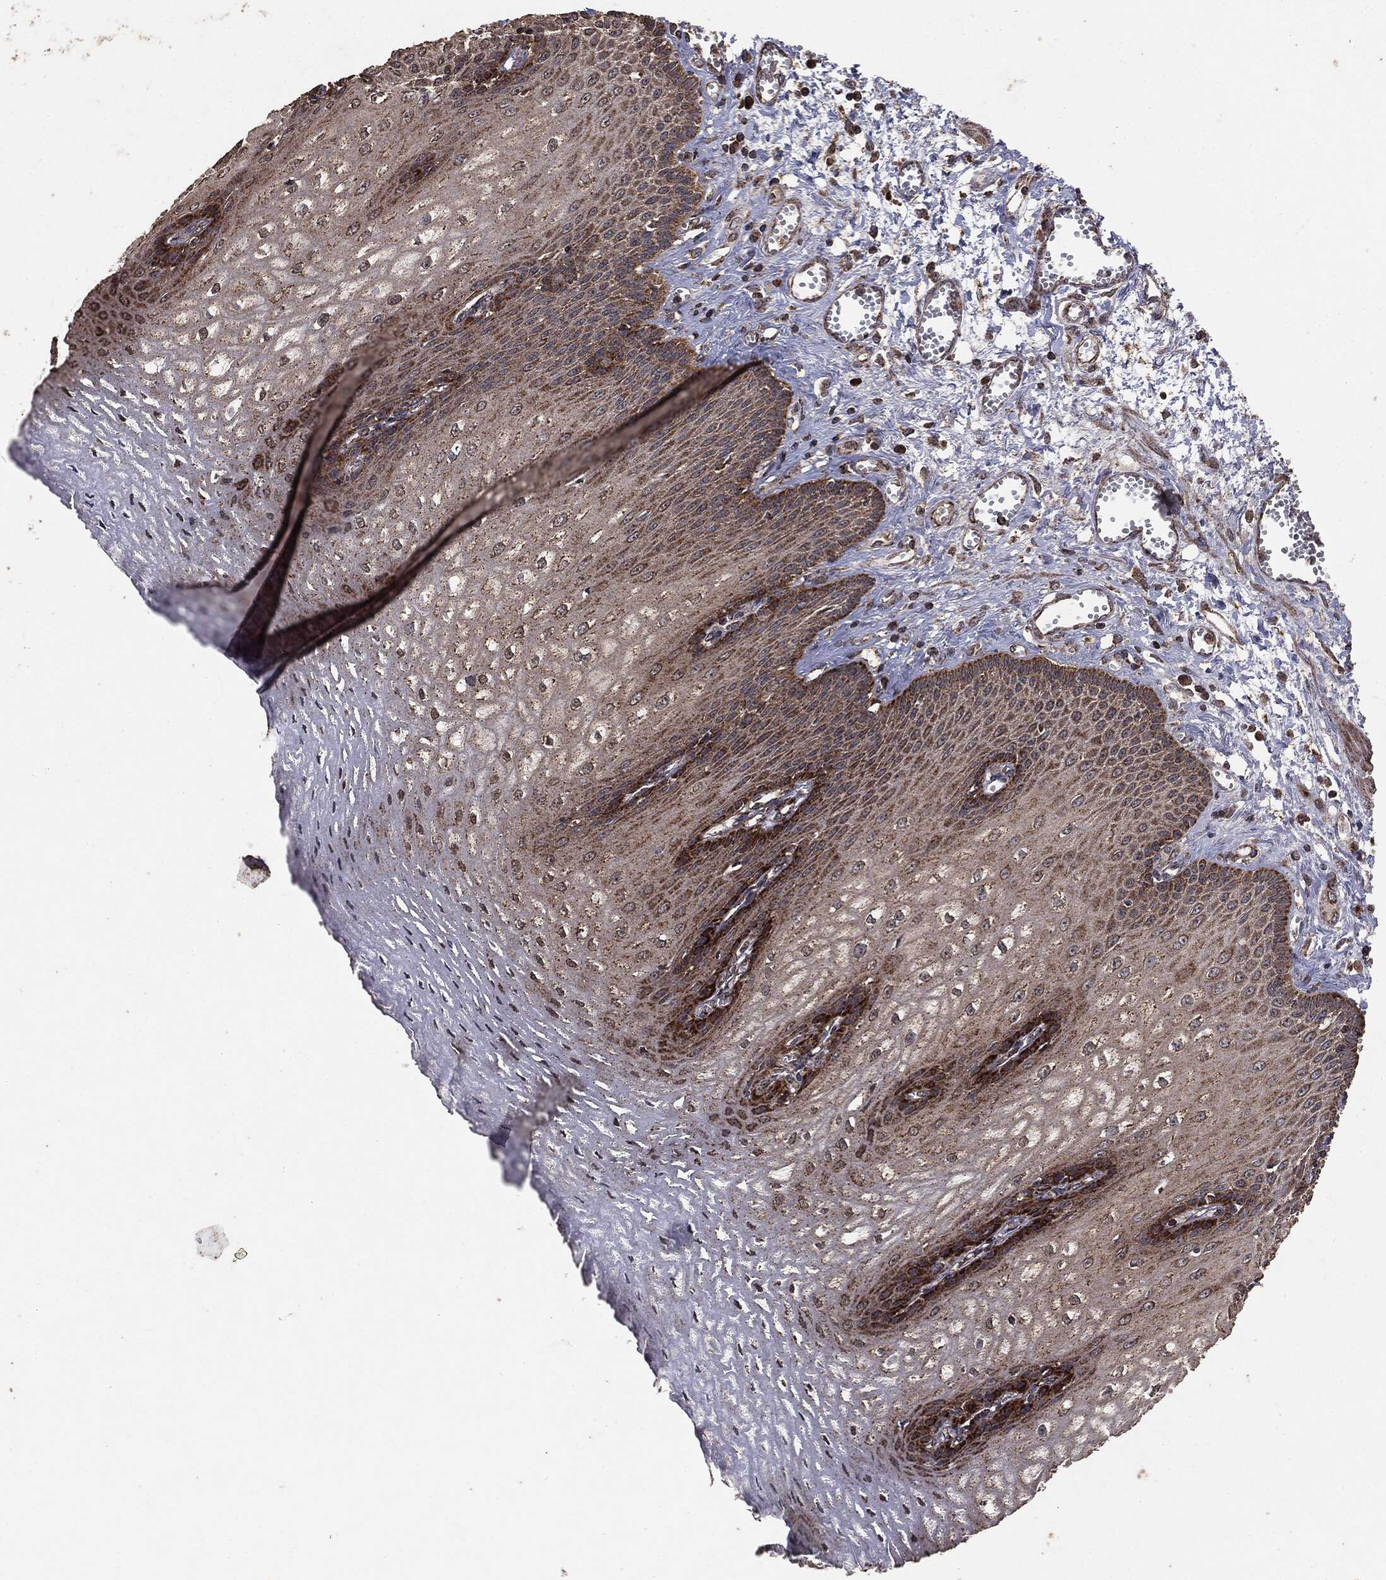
{"staining": {"intensity": "moderate", "quantity": "25%-75%", "location": "cytoplasmic/membranous"}, "tissue": "esophagus", "cell_type": "Squamous epithelial cells", "image_type": "normal", "snomed": [{"axis": "morphology", "description": "Normal tissue, NOS"}, {"axis": "topography", "description": "Esophagus"}], "caption": "The immunohistochemical stain labels moderate cytoplasmic/membranous positivity in squamous epithelial cells of benign esophagus.", "gene": "MTOR", "patient": {"sex": "male", "age": 58}}